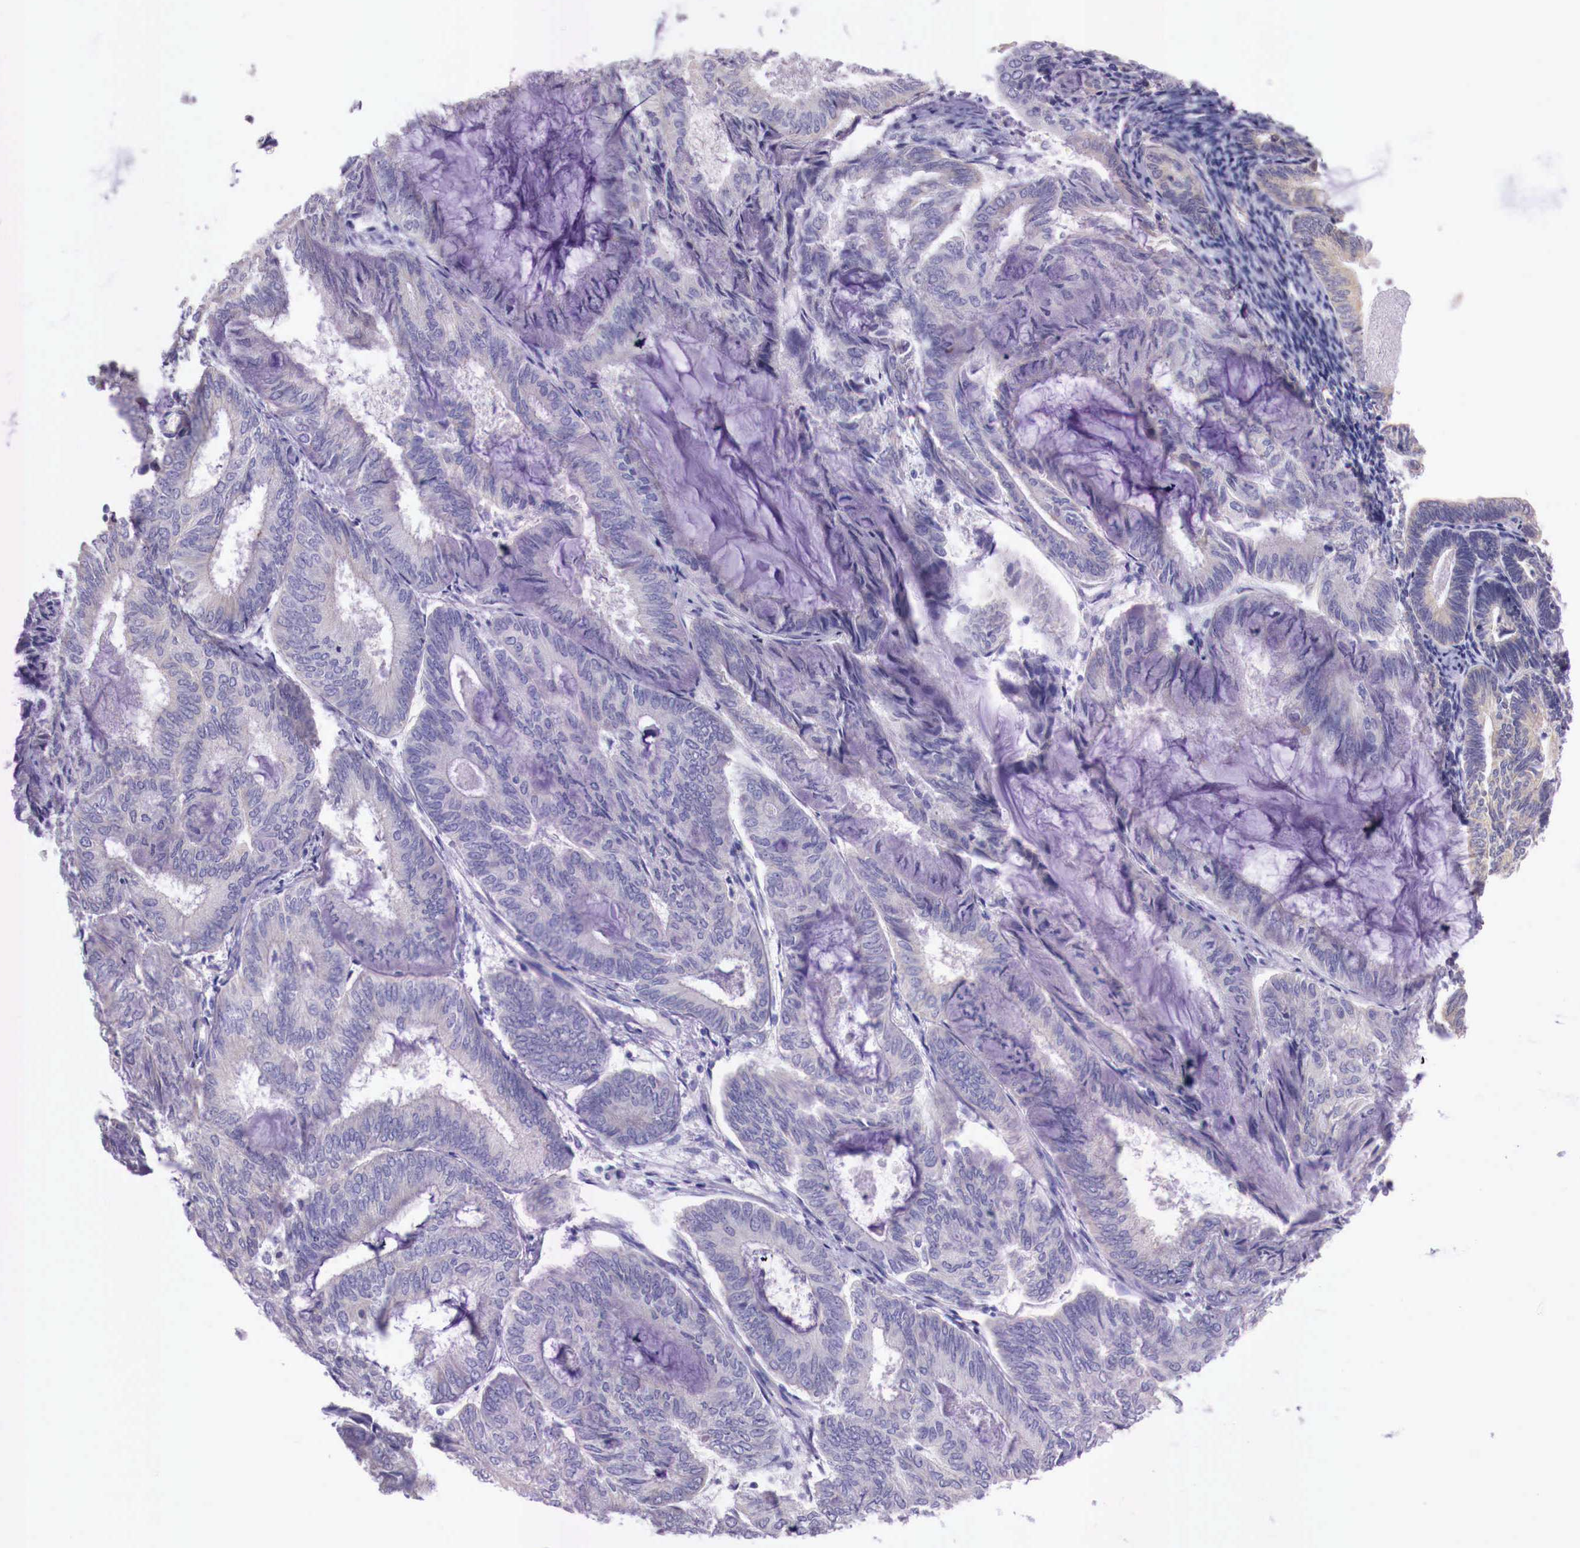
{"staining": {"intensity": "negative", "quantity": "none", "location": "none"}, "tissue": "endometrial cancer", "cell_type": "Tumor cells", "image_type": "cancer", "snomed": [{"axis": "morphology", "description": "Adenocarcinoma, NOS"}, {"axis": "topography", "description": "Endometrium"}], "caption": "Immunohistochemical staining of endometrial adenocarcinoma demonstrates no significant positivity in tumor cells. (Immunohistochemistry, brightfield microscopy, high magnification).", "gene": "GRIPAP1", "patient": {"sex": "female", "age": 59}}